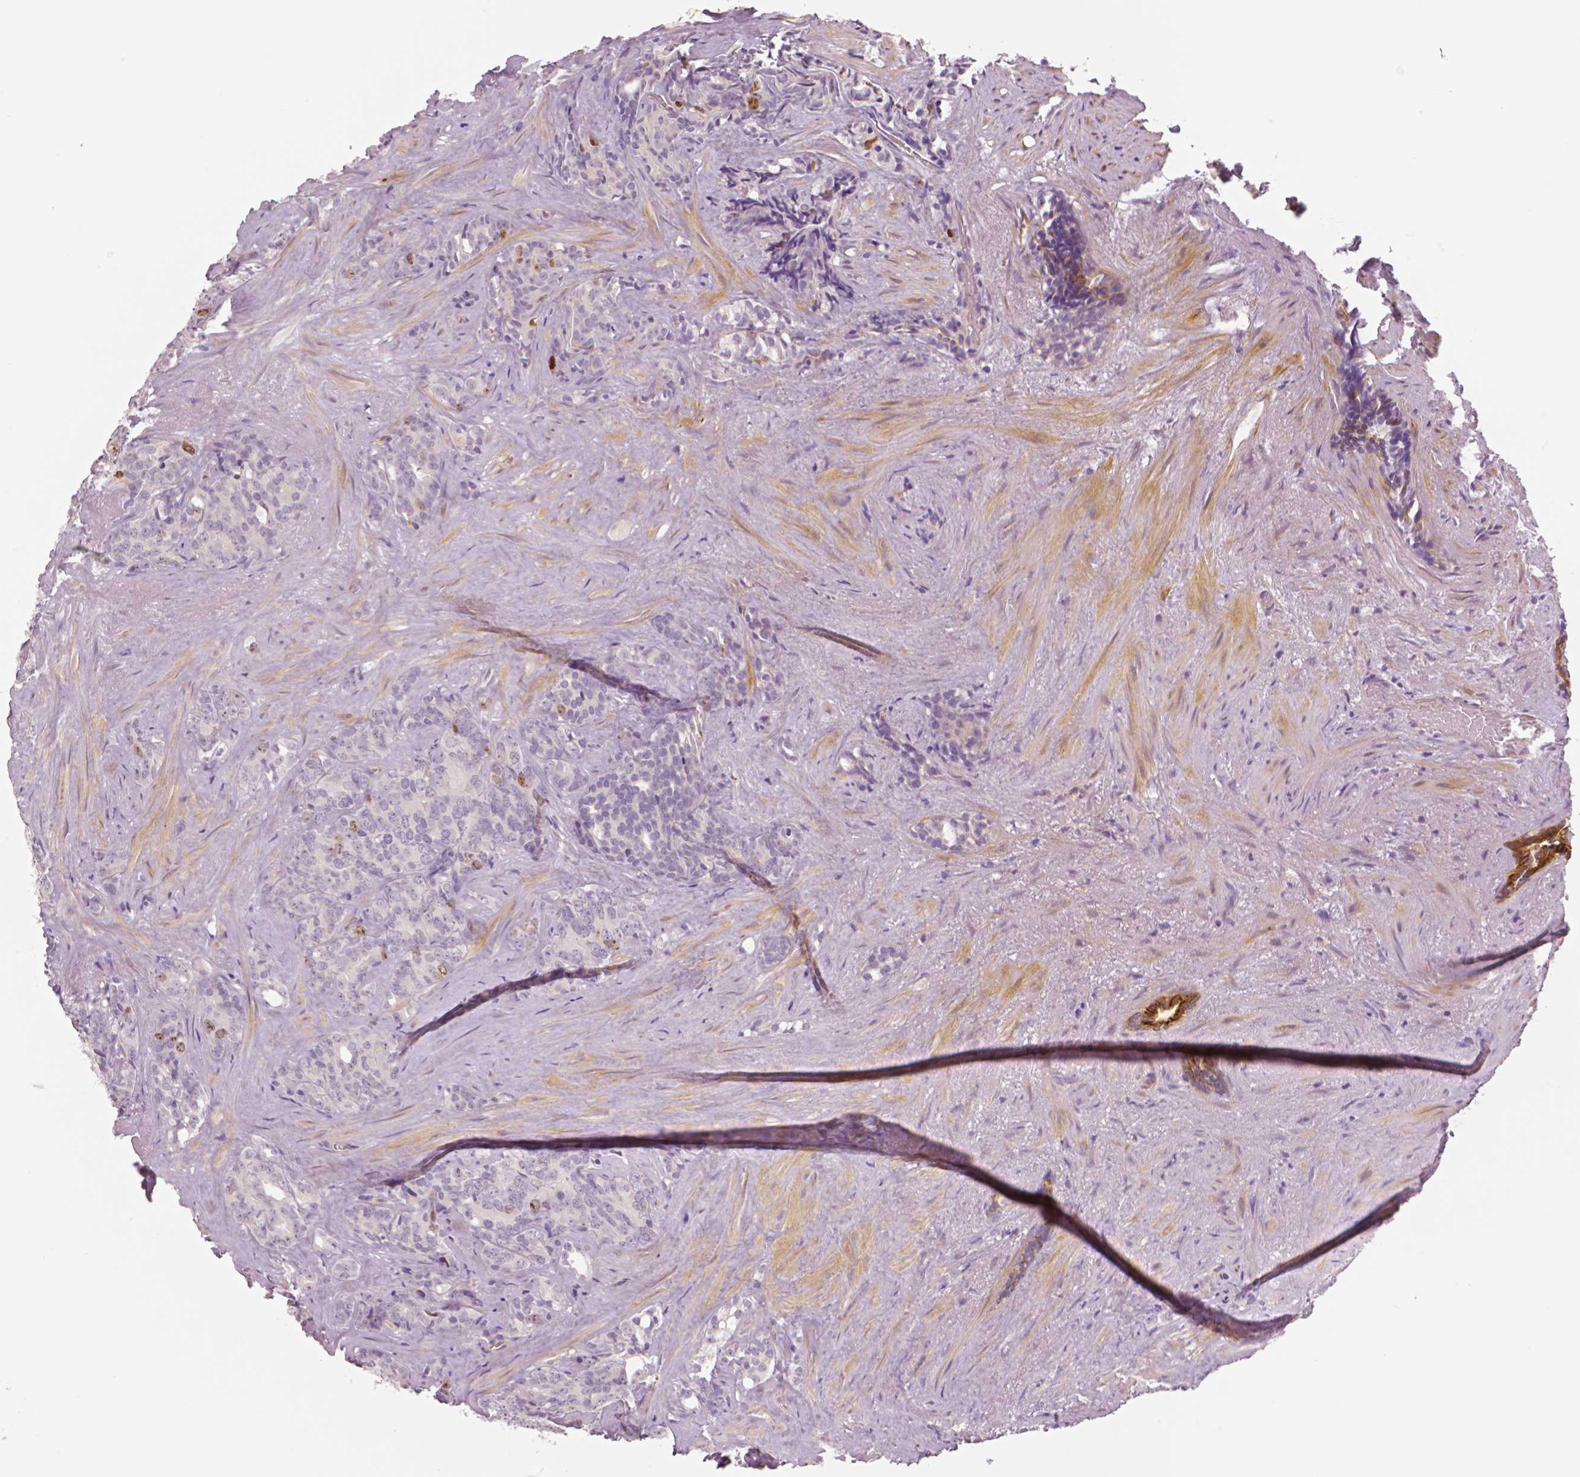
{"staining": {"intensity": "negative", "quantity": "none", "location": "none"}, "tissue": "prostate cancer", "cell_type": "Tumor cells", "image_type": "cancer", "snomed": [{"axis": "morphology", "description": "Adenocarcinoma, High grade"}, {"axis": "topography", "description": "Prostate"}], "caption": "IHC photomicrograph of neoplastic tissue: human prostate cancer (adenocarcinoma (high-grade)) stained with DAB exhibits no significant protein expression in tumor cells.", "gene": "MKI67", "patient": {"sex": "male", "age": 84}}